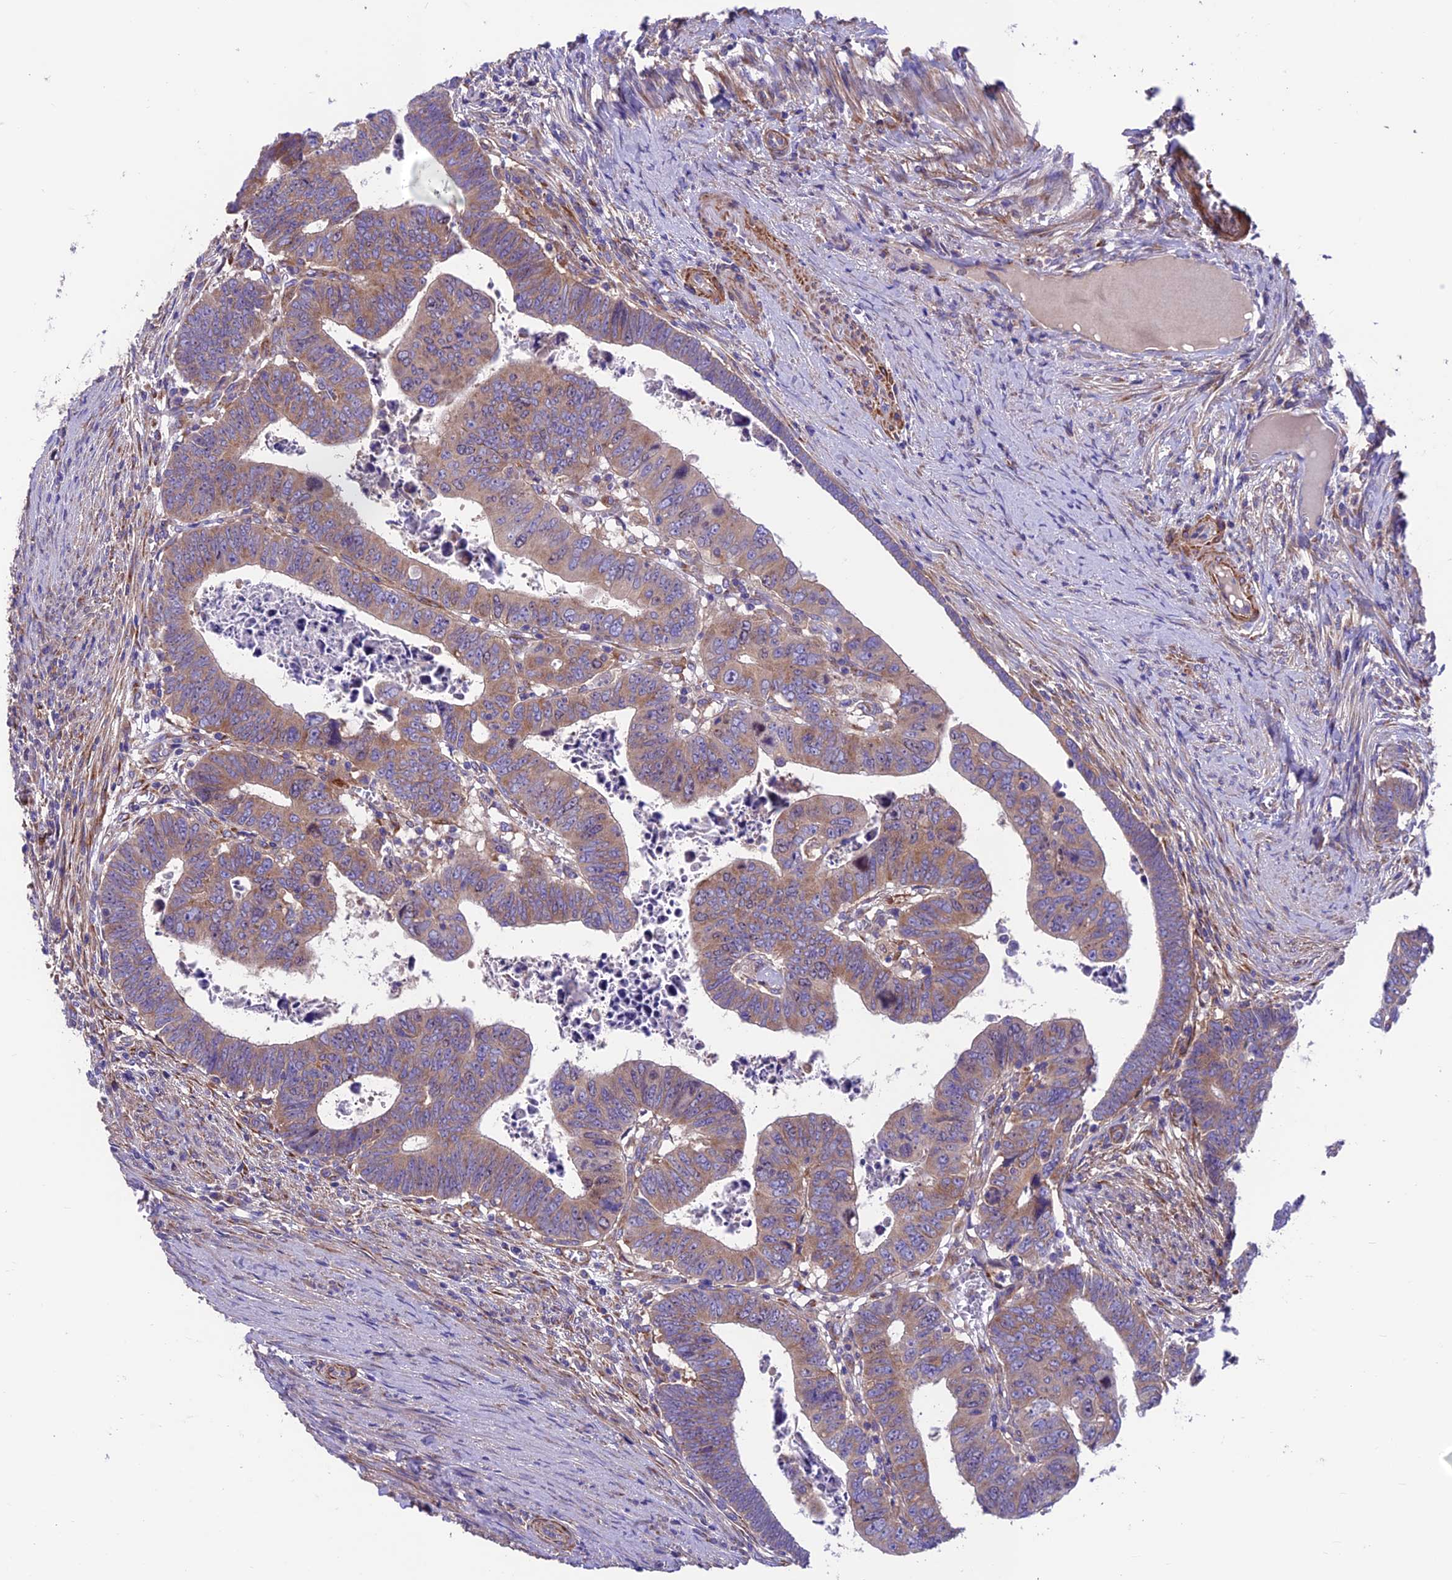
{"staining": {"intensity": "moderate", "quantity": ">75%", "location": "cytoplasmic/membranous"}, "tissue": "colorectal cancer", "cell_type": "Tumor cells", "image_type": "cancer", "snomed": [{"axis": "morphology", "description": "Normal tissue, NOS"}, {"axis": "morphology", "description": "Adenocarcinoma, NOS"}, {"axis": "topography", "description": "Rectum"}], "caption": "IHC micrograph of neoplastic tissue: human adenocarcinoma (colorectal) stained using immunohistochemistry reveals medium levels of moderate protein expression localized specifically in the cytoplasmic/membranous of tumor cells, appearing as a cytoplasmic/membranous brown color.", "gene": "VPS16", "patient": {"sex": "female", "age": 65}}